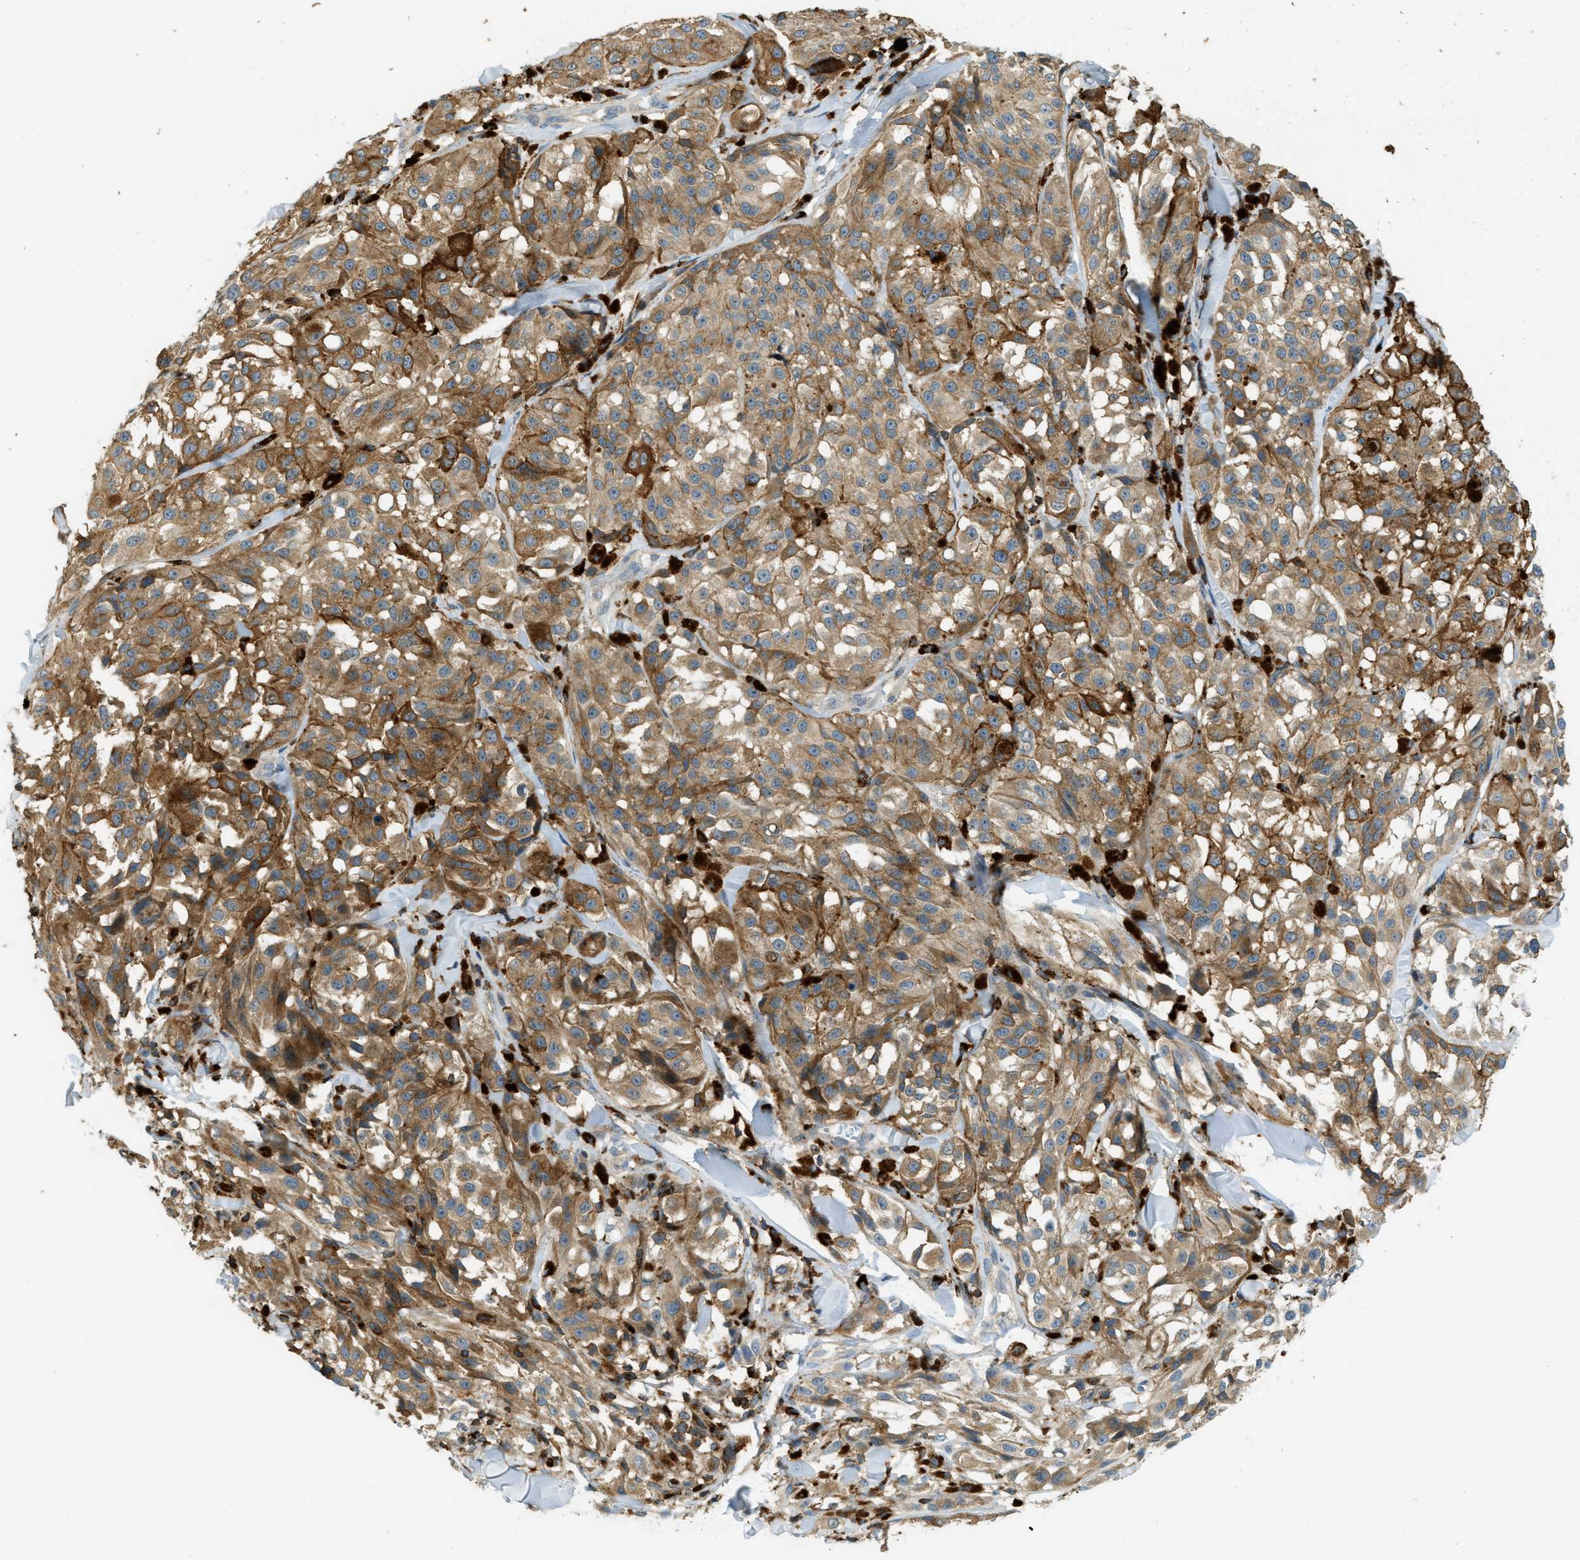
{"staining": {"intensity": "moderate", "quantity": ">75%", "location": "cytoplasmic/membranous"}, "tissue": "melanoma", "cell_type": "Tumor cells", "image_type": "cancer", "snomed": [{"axis": "morphology", "description": "Malignant melanoma, NOS"}, {"axis": "topography", "description": "Skin"}], "caption": "Immunohistochemistry (IHC) histopathology image of human malignant melanoma stained for a protein (brown), which exhibits medium levels of moderate cytoplasmic/membranous positivity in approximately >75% of tumor cells.", "gene": "PLBD2", "patient": {"sex": "male", "age": 84}}